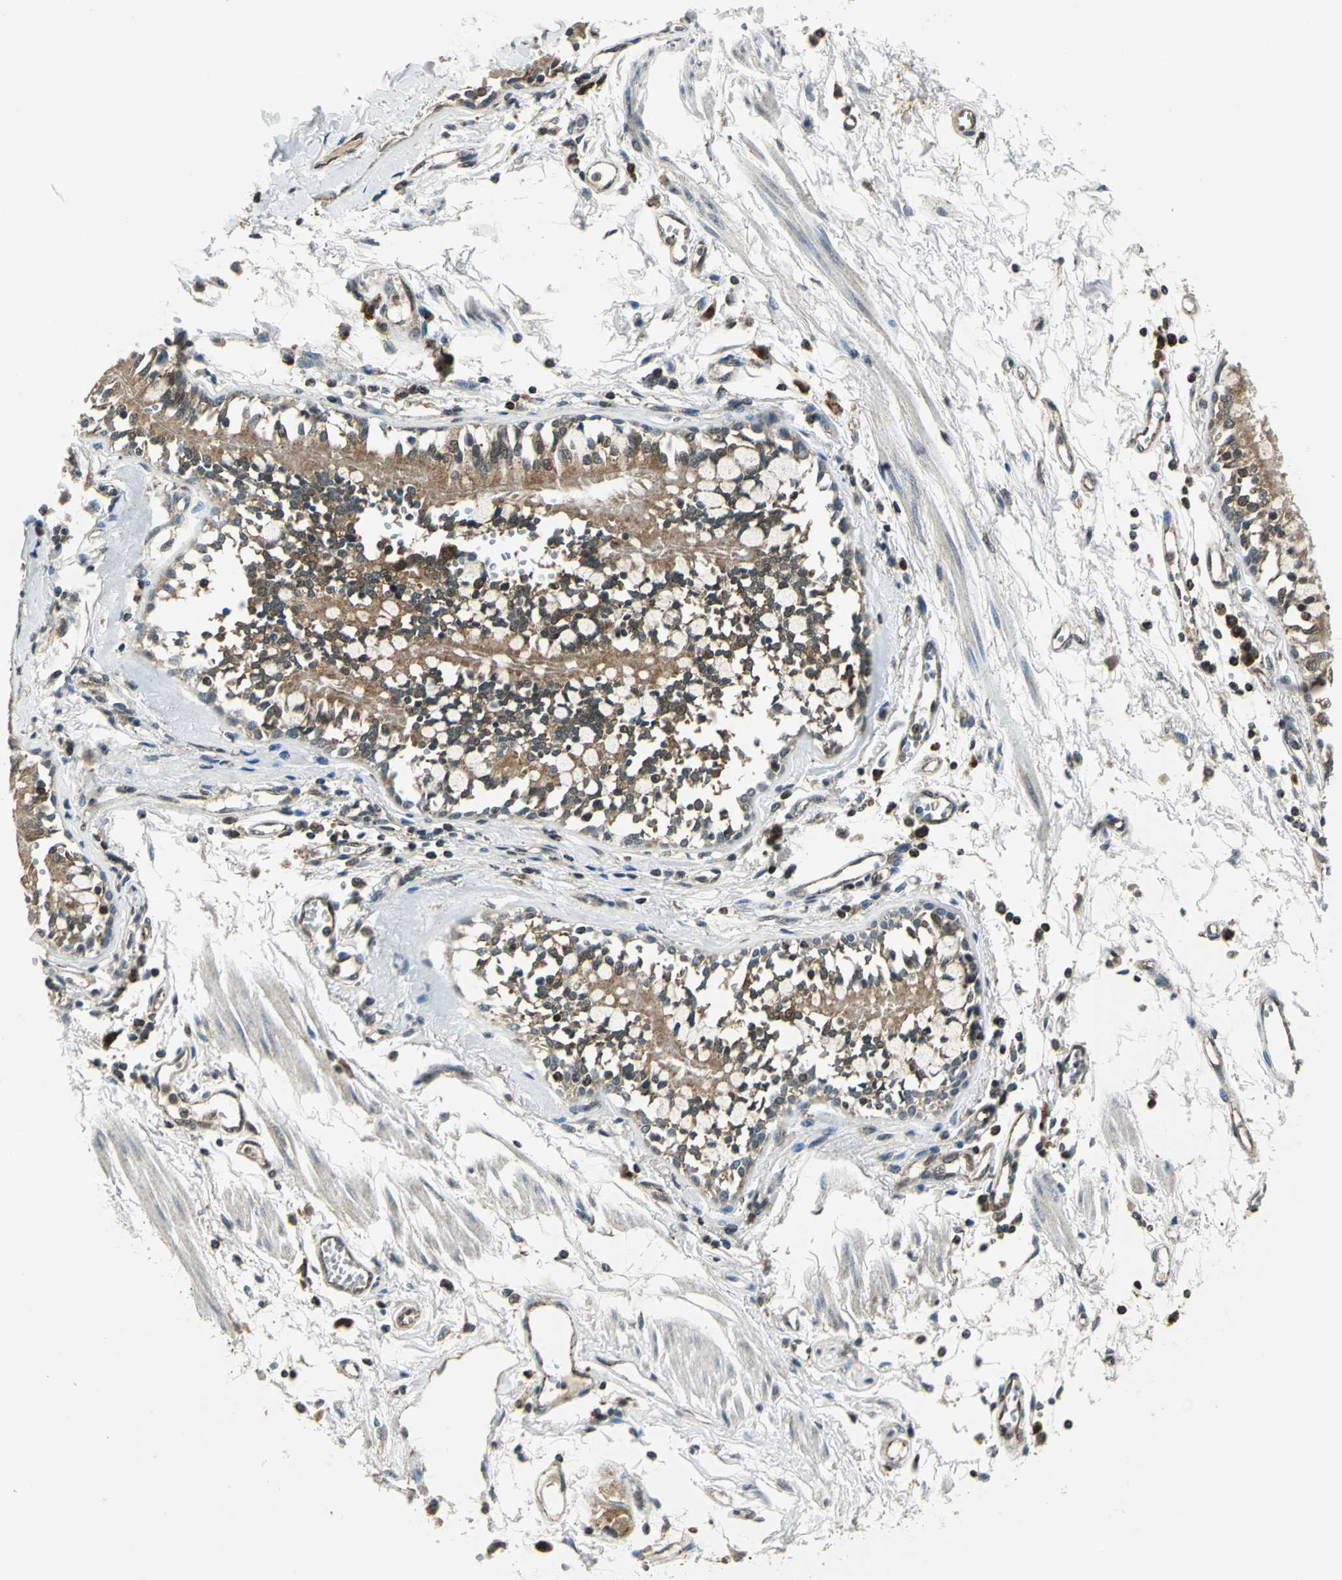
{"staining": {"intensity": "moderate", "quantity": ">75%", "location": "cytoplasmic/membranous,nuclear"}, "tissue": "bronchus", "cell_type": "Respiratory epithelial cells", "image_type": "normal", "snomed": [{"axis": "morphology", "description": "Normal tissue, NOS"}, {"axis": "topography", "description": "Bronchus"}, {"axis": "topography", "description": "Lung"}], "caption": "Immunohistochemical staining of normal human bronchus reveals moderate cytoplasmic/membranous,nuclear protein staining in about >75% of respiratory epithelial cells.", "gene": "NUDT2", "patient": {"sex": "female", "age": 56}}